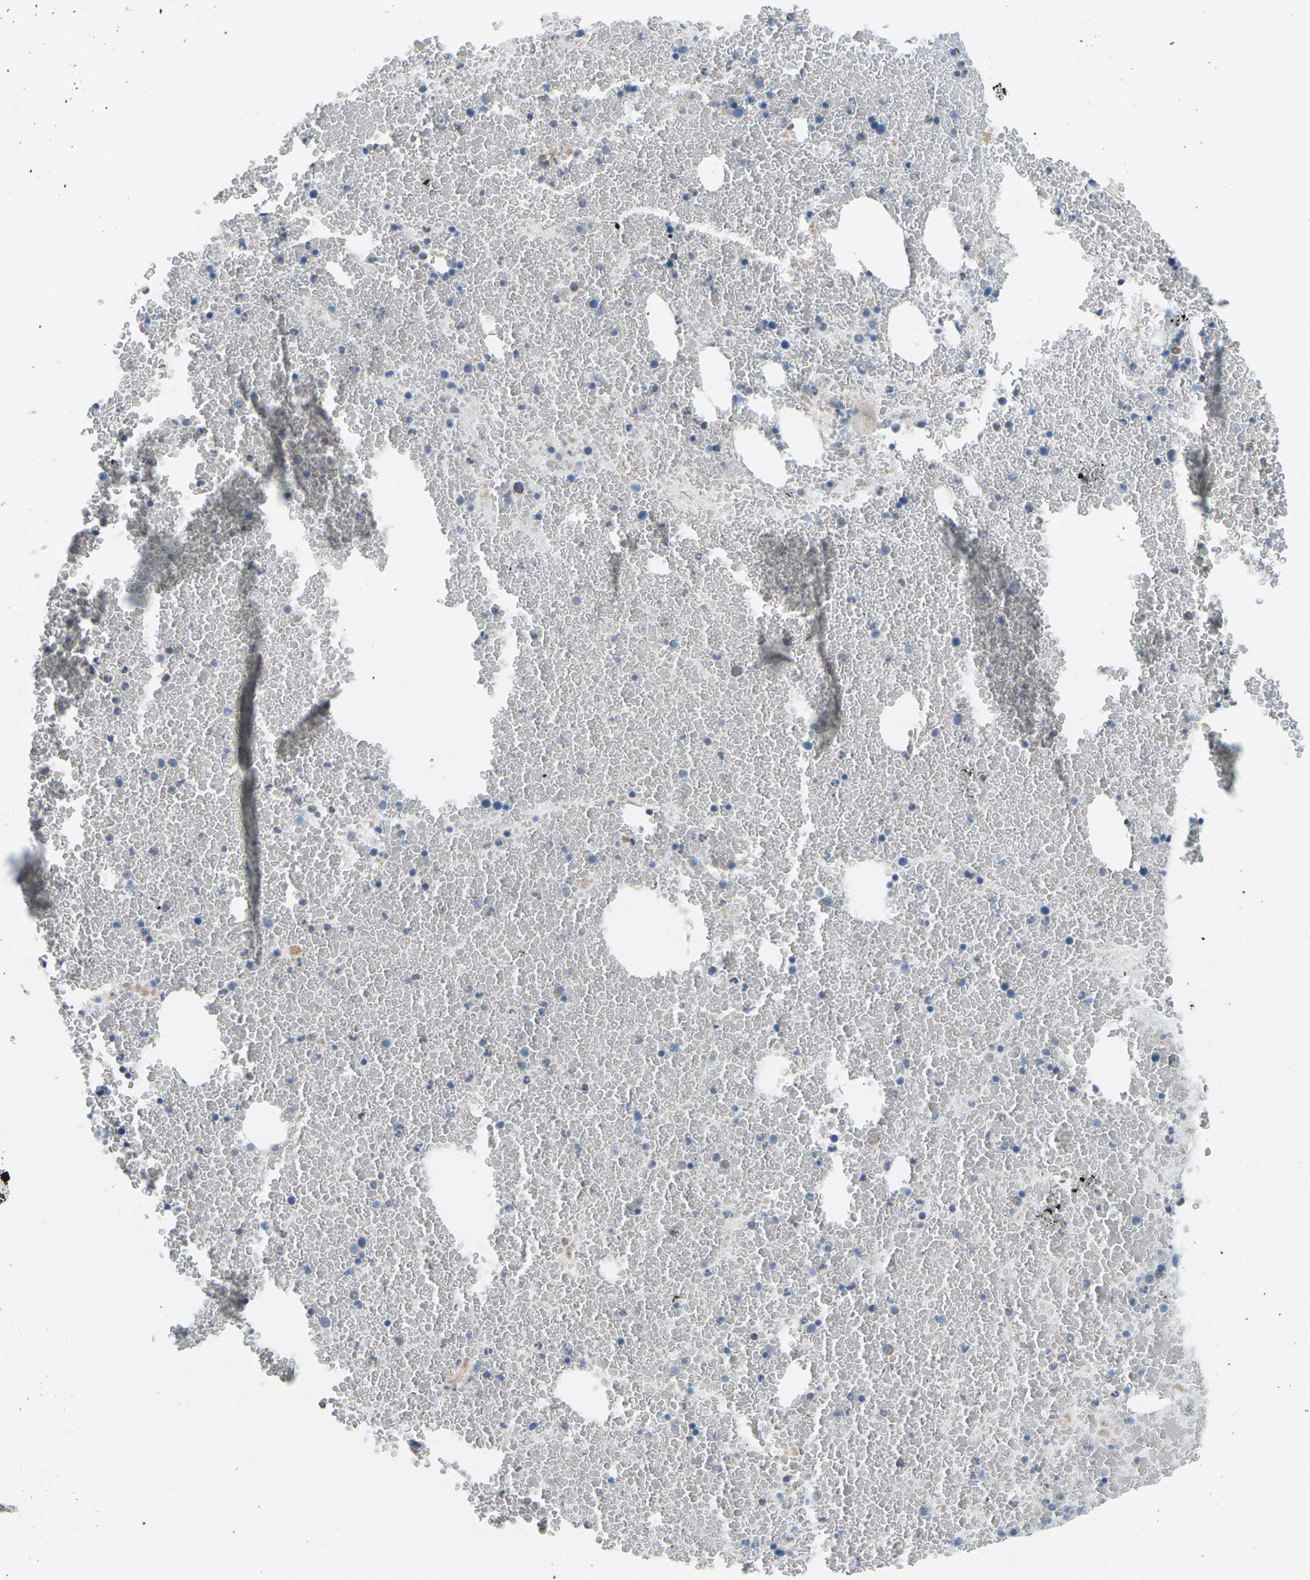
{"staining": {"intensity": "strong", "quantity": "<25%", "location": "cytoplasmic/membranous"}, "tissue": "bone marrow", "cell_type": "Hematopoietic cells", "image_type": "normal", "snomed": [{"axis": "morphology", "description": "Normal tissue, NOS"}, {"axis": "morphology", "description": "Inflammation, NOS"}, {"axis": "topography", "description": "Bone marrow"}], "caption": "Brown immunohistochemical staining in benign human bone marrow displays strong cytoplasmic/membranous staining in about <25% of hematopoietic cells. Immunohistochemistry (ihc) stains the protein in brown and the nuclei are stained blue.", "gene": "CYB5R1", "patient": {"sex": "male", "age": 47}}